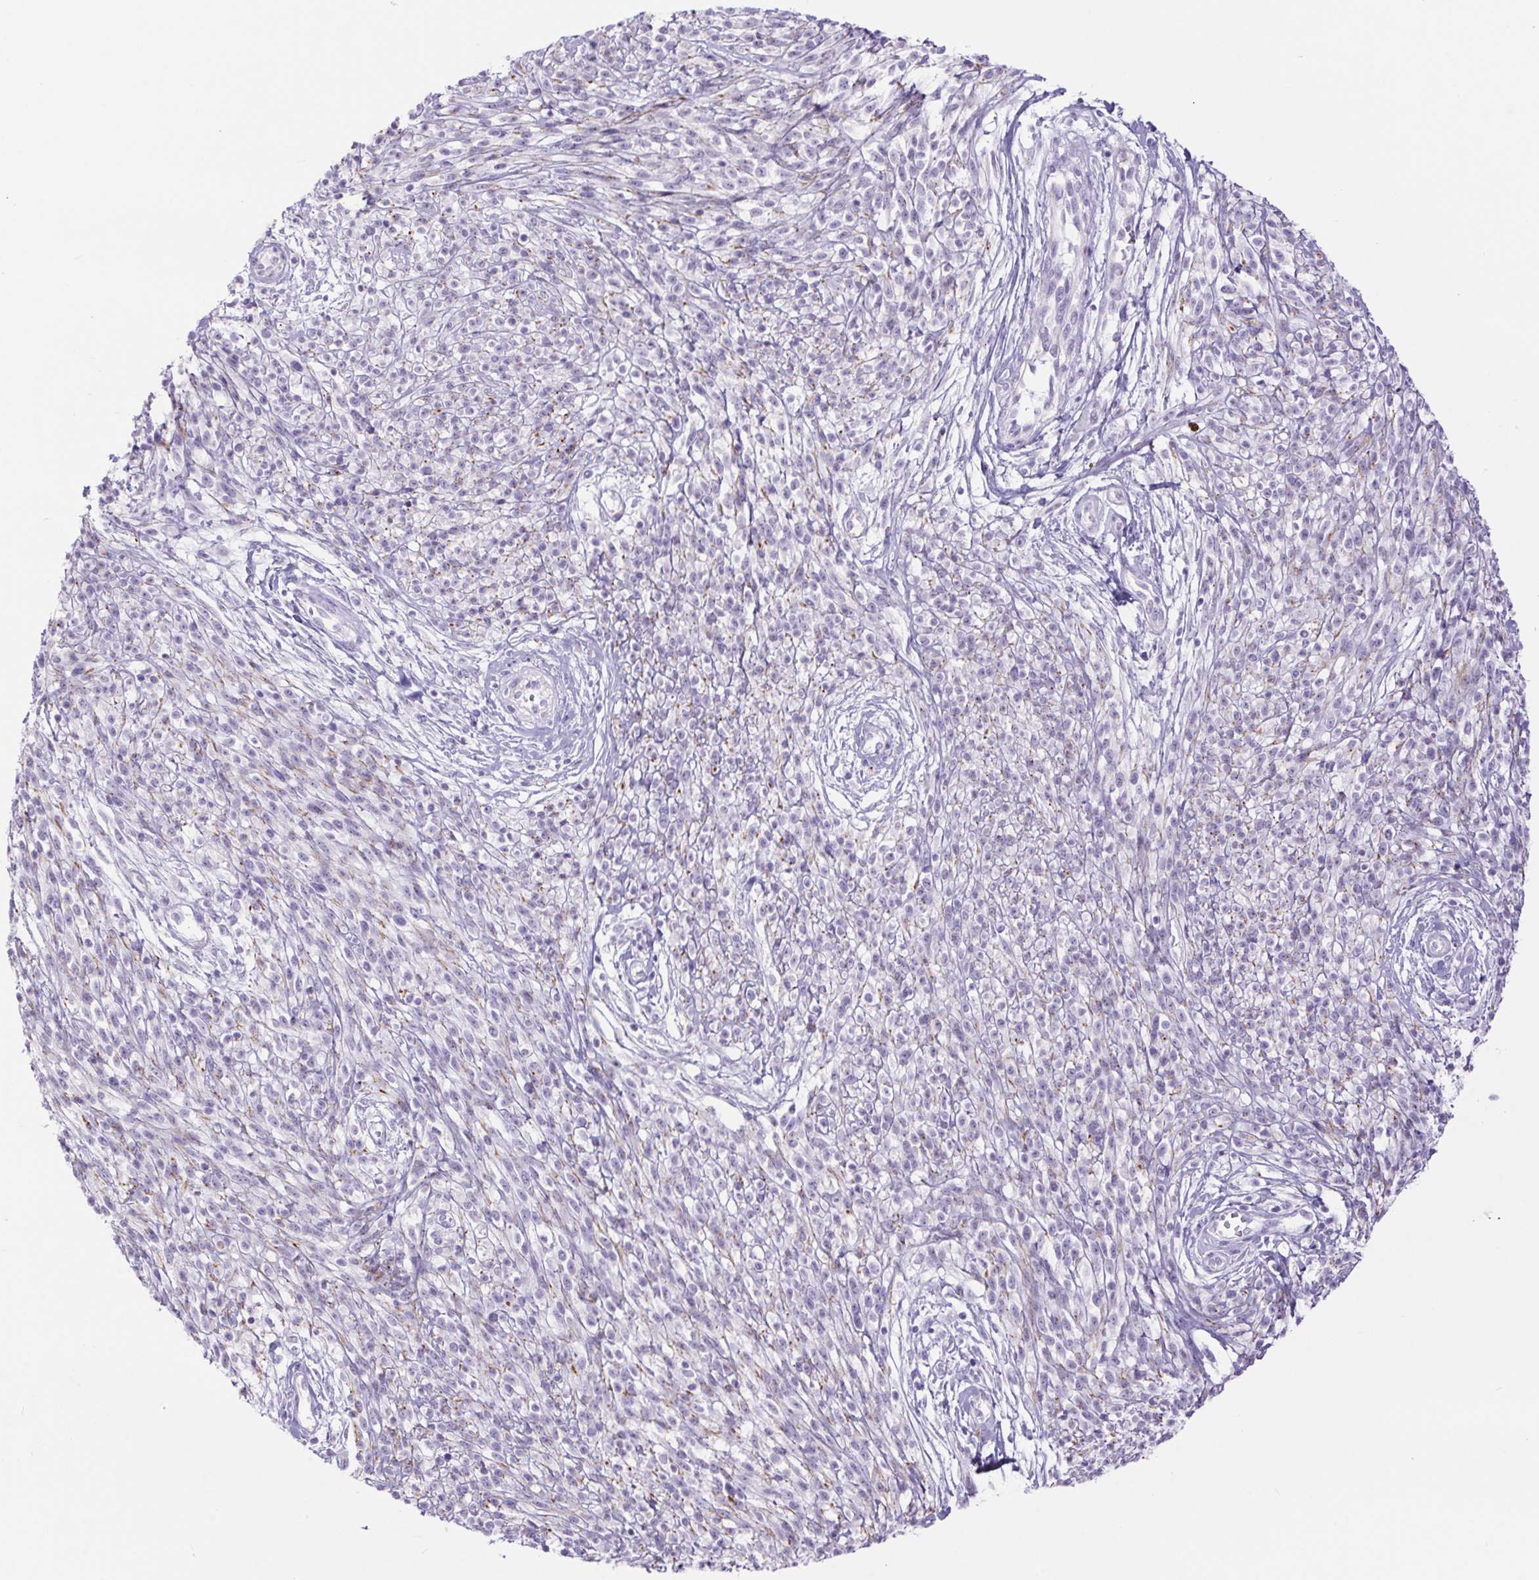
{"staining": {"intensity": "negative", "quantity": "none", "location": "none"}, "tissue": "melanoma", "cell_type": "Tumor cells", "image_type": "cancer", "snomed": [{"axis": "morphology", "description": "Malignant melanoma, NOS"}, {"axis": "topography", "description": "Skin"}, {"axis": "topography", "description": "Skin of trunk"}], "caption": "A high-resolution photomicrograph shows immunohistochemistry staining of malignant melanoma, which shows no significant staining in tumor cells.", "gene": "ERP27", "patient": {"sex": "male", "age": 74}}